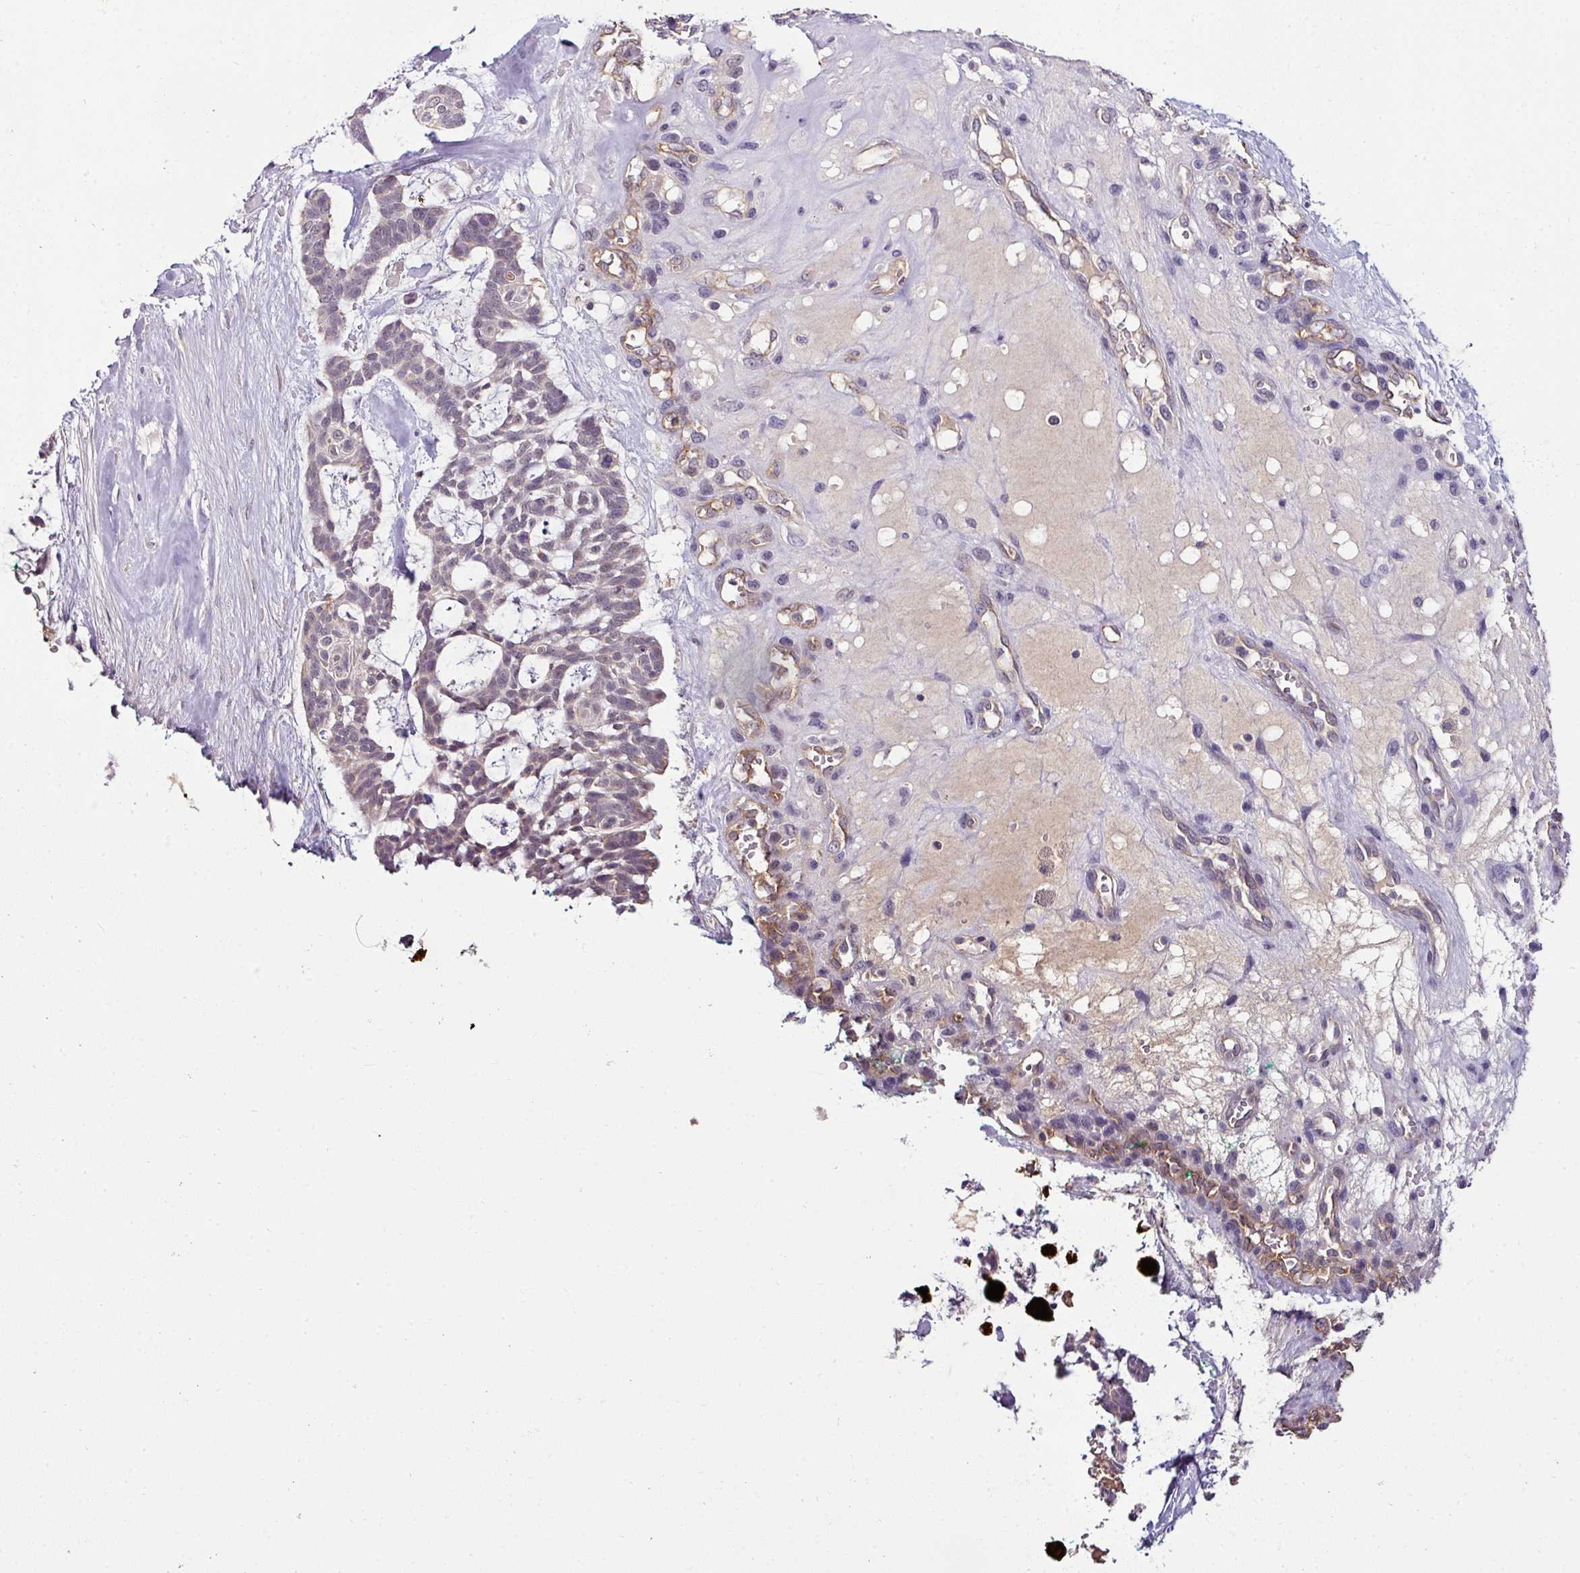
{"staining": {"intensity": "negative", "quantity": "none", "location": "none"}, "tissue": "skin cancer", "cell_type": "Tumor cells", "image_type": "cancer", "snomed": [{"axis": "morphology", "description": "Basal cell carcinoma"}, {"axis": "topography", "description": "Skin"}], "caption": "High magnification brightfield microscopy of skin cancer (basal cell carcinoma) stained with DAB (brown) and counterstained with hematoxylin (blue): tumor cells show no significant staining.", "gene": "NAPSA", "patient": {"sex": "male", "age": 88}}